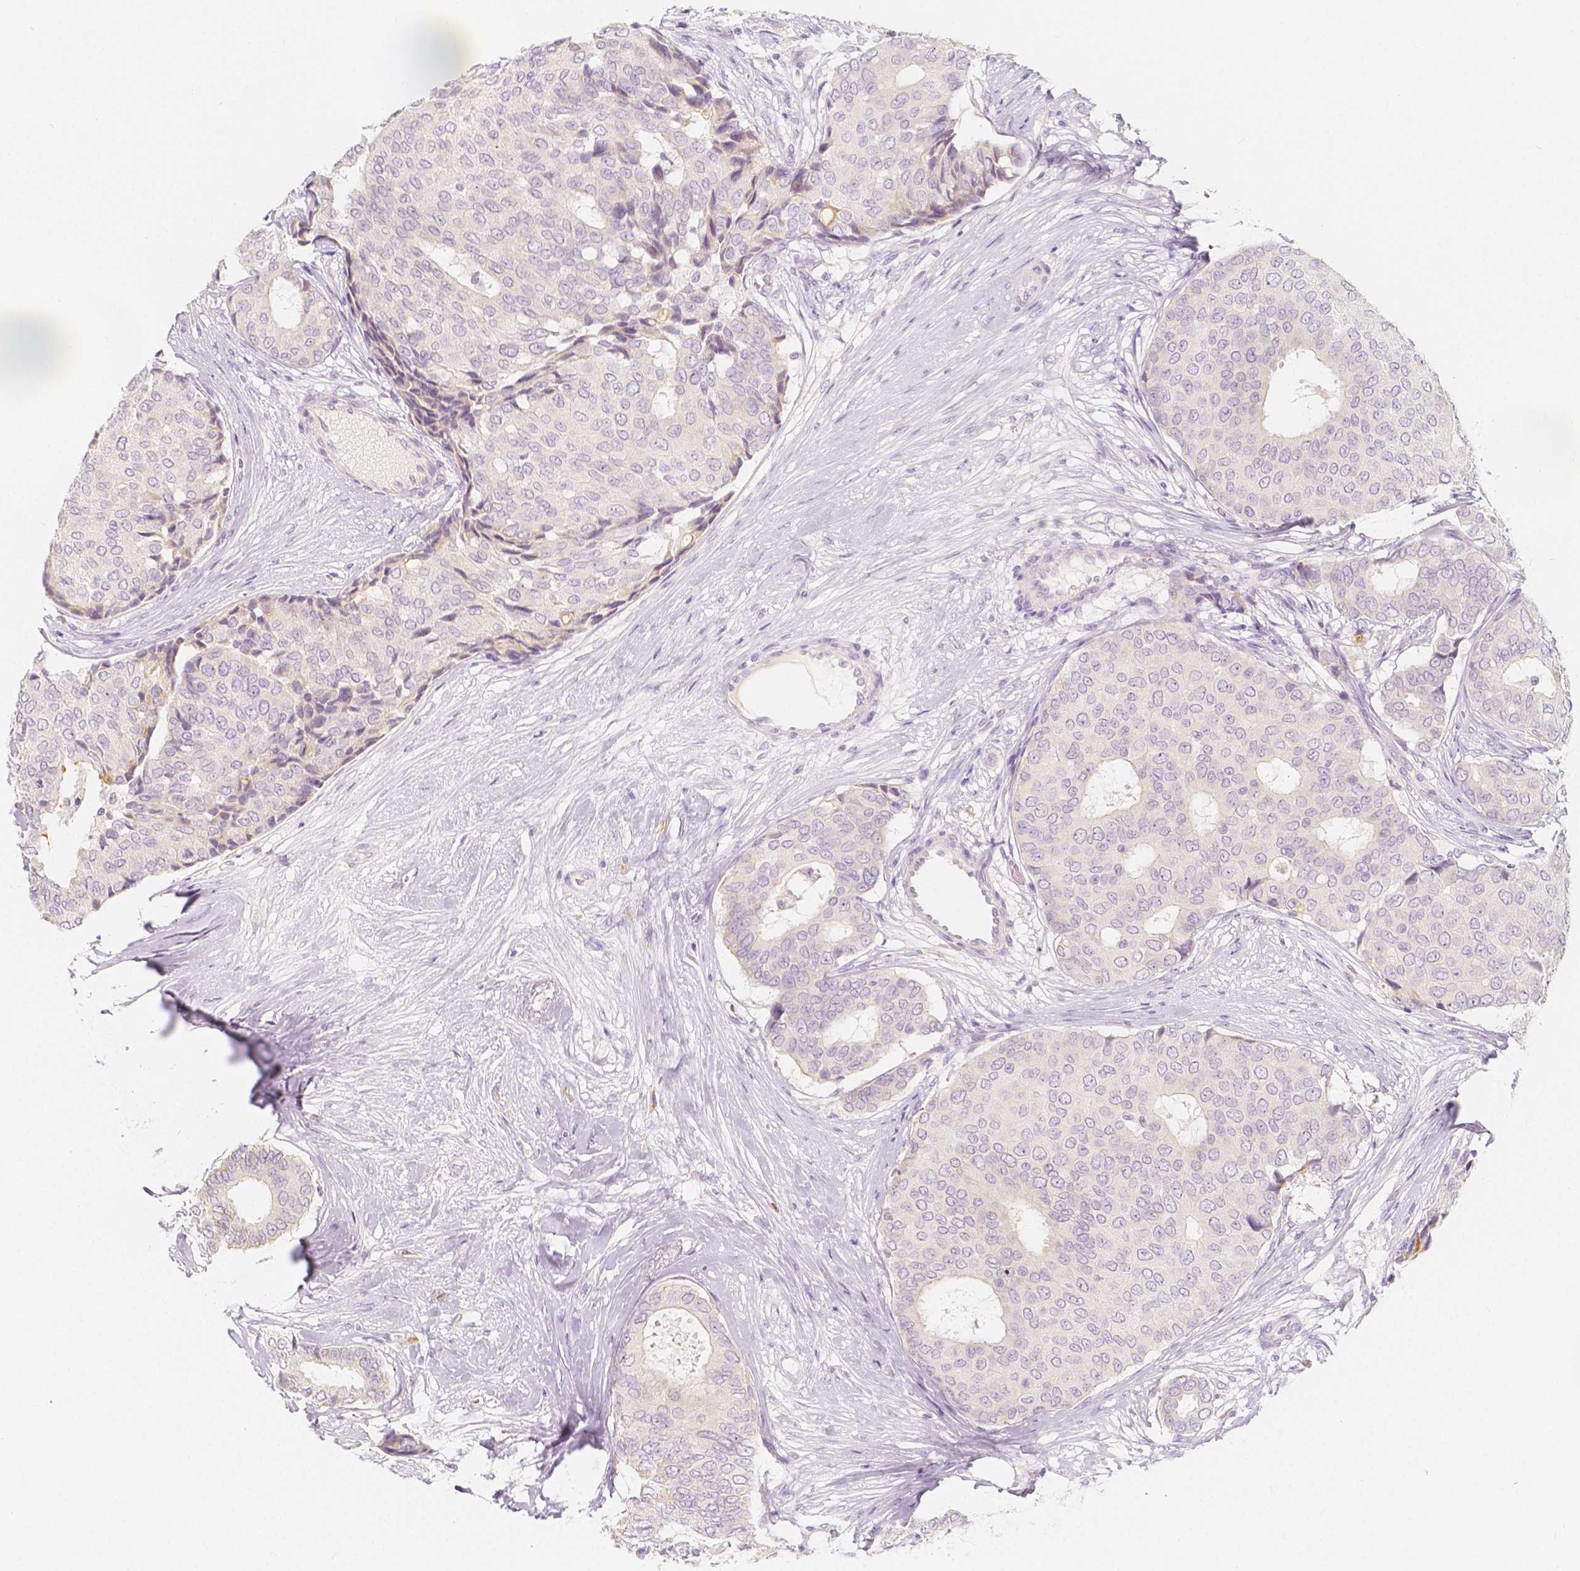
{"staining": {"intensity": "negative", "quantity": "none", "location": "none"}, "tissue": "breast cancer", "cell_type": "Tumor cells", "image_type": "cancer", "snomed": [{"axis": "morphology", "description": "Duct carcinoma"}, {"axis": "topography", "description": "Breast"}], "caption": "Image shows no significant protein staining in tumor cells of invasive ductal carcinoma (breast).", "gene": "BATF", "patient": {"sex": "female", "age": 75}}